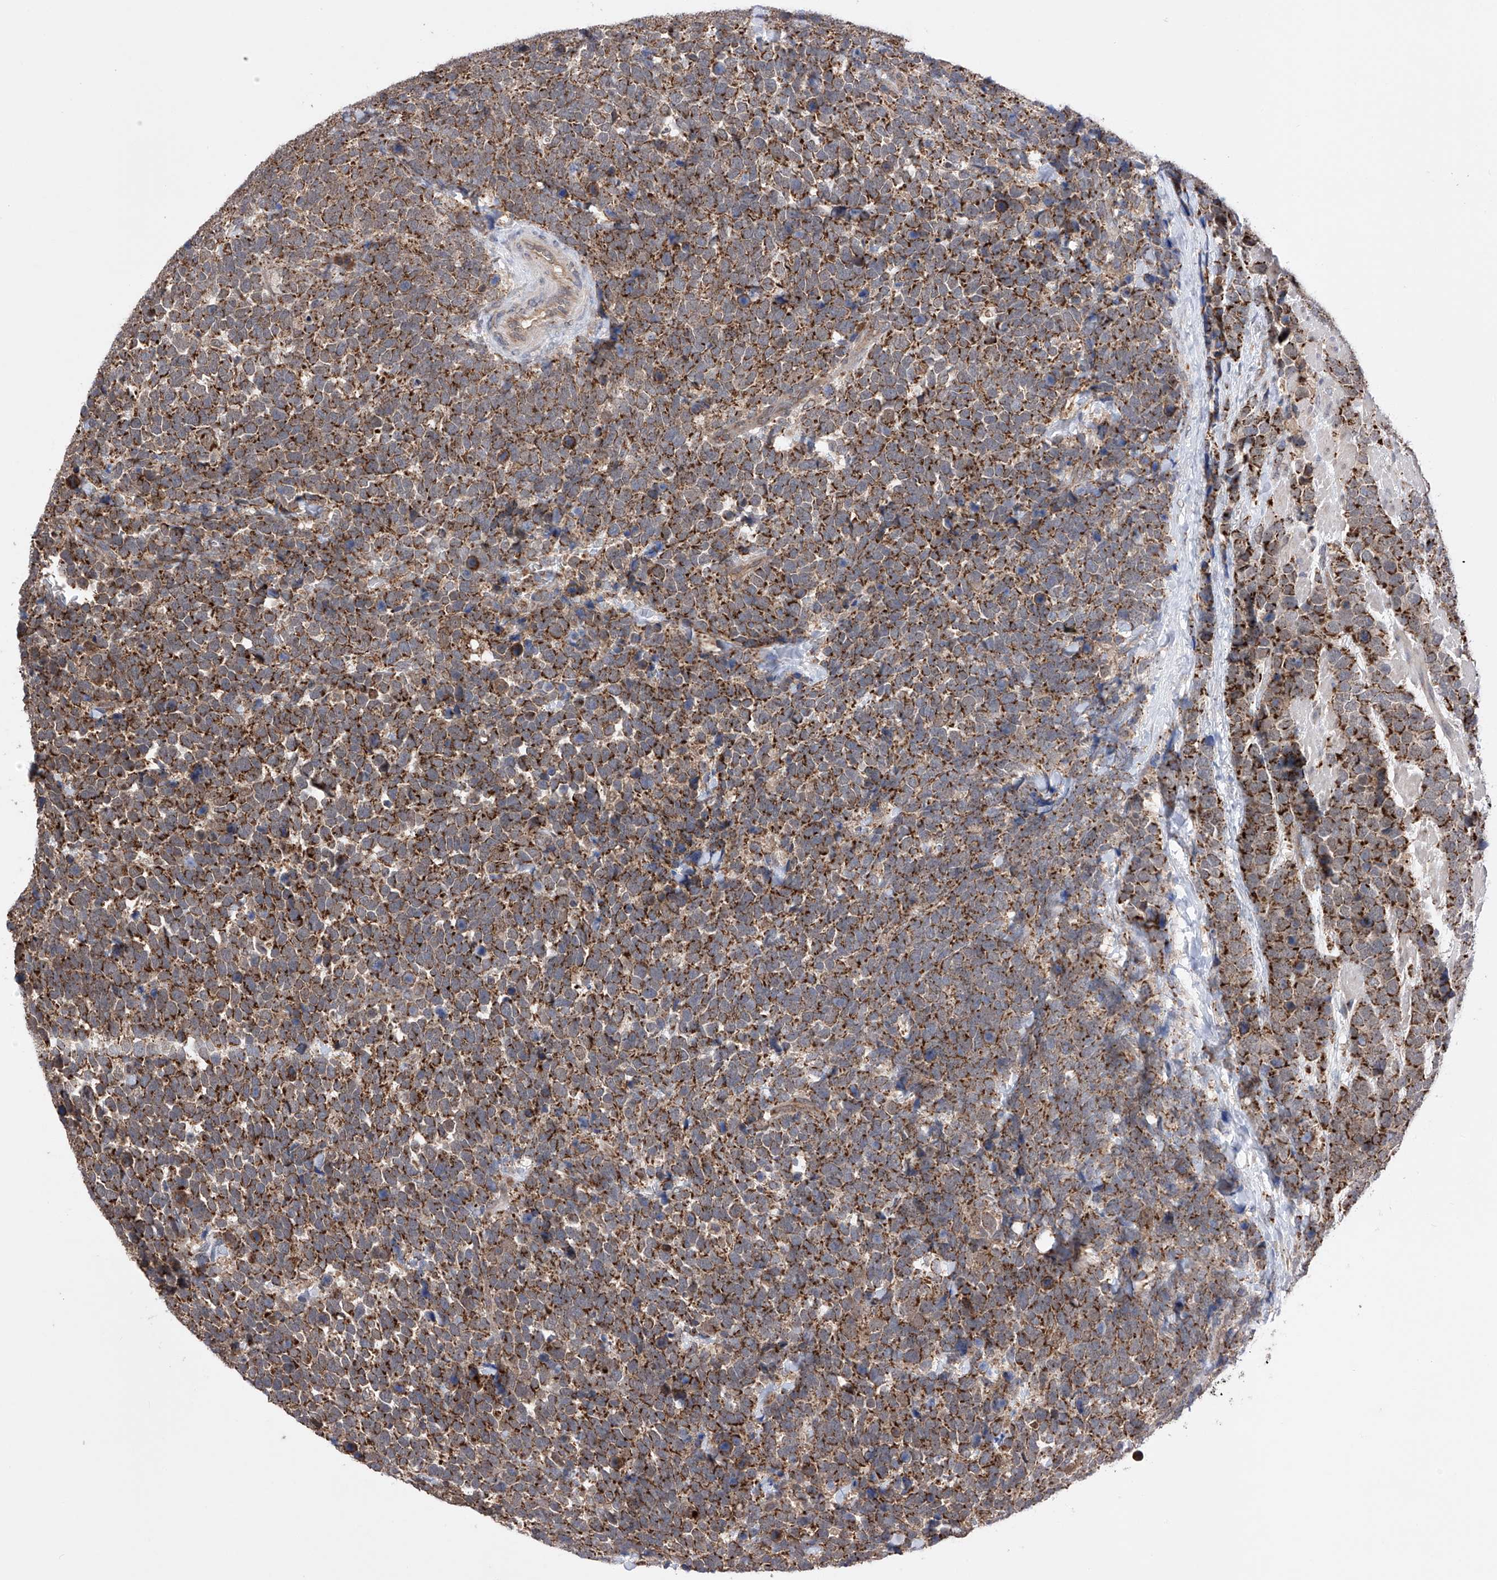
{"staining": {"intensity": "strong", "quantity": ">75%", "location": "cytoplasmic/membranous"}, "tissue": "urothelial cancer", "cell_type": "Tumor cells", "image_type": "cancer", "snomed": [{"axis": "morphology", "description": "Urothelial carcinoma, High grade"}, {"axis": "topography", "description": "Urinary bladder"}], "caption": "About >75% of tumor cells in human high-grade urothelial carcinoma reveal strong cytoplasmic/membranous protein expression as visualized by brown immunohistochemical staining.", "gene": "SDHAF4", "patient": {"sex": "female", "age": 82}}